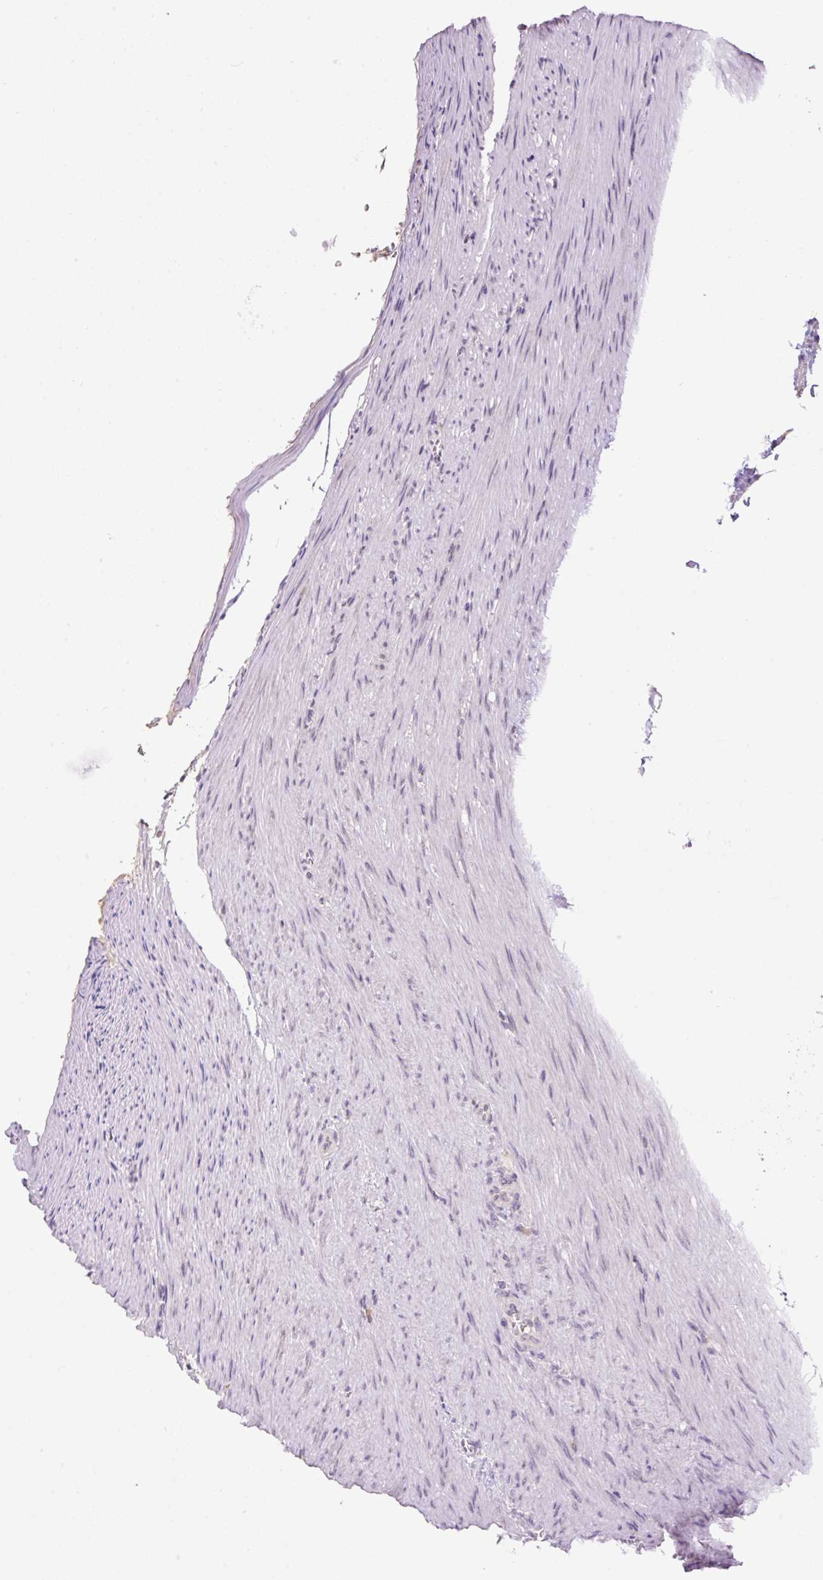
{"staining": {"intensity": "negative", "quantity": "none", "location": "none"}, "tissue": "colorectal cancer", "cell_type": "Tumor cells", "image_type": "cancer", "snomed": [{"axis": "morphology", "description": "Adenocarcinoma, NOS"}, {"axis": "topography", "description": "Colon"}], "caption": "This is an immunohistochemistry photomicrograph of colorectal cancer (adenocarcinoma). There is no expression in tumor cells.", "gene": "HABP4", "patient": {"sex": "male", "age": 62}}